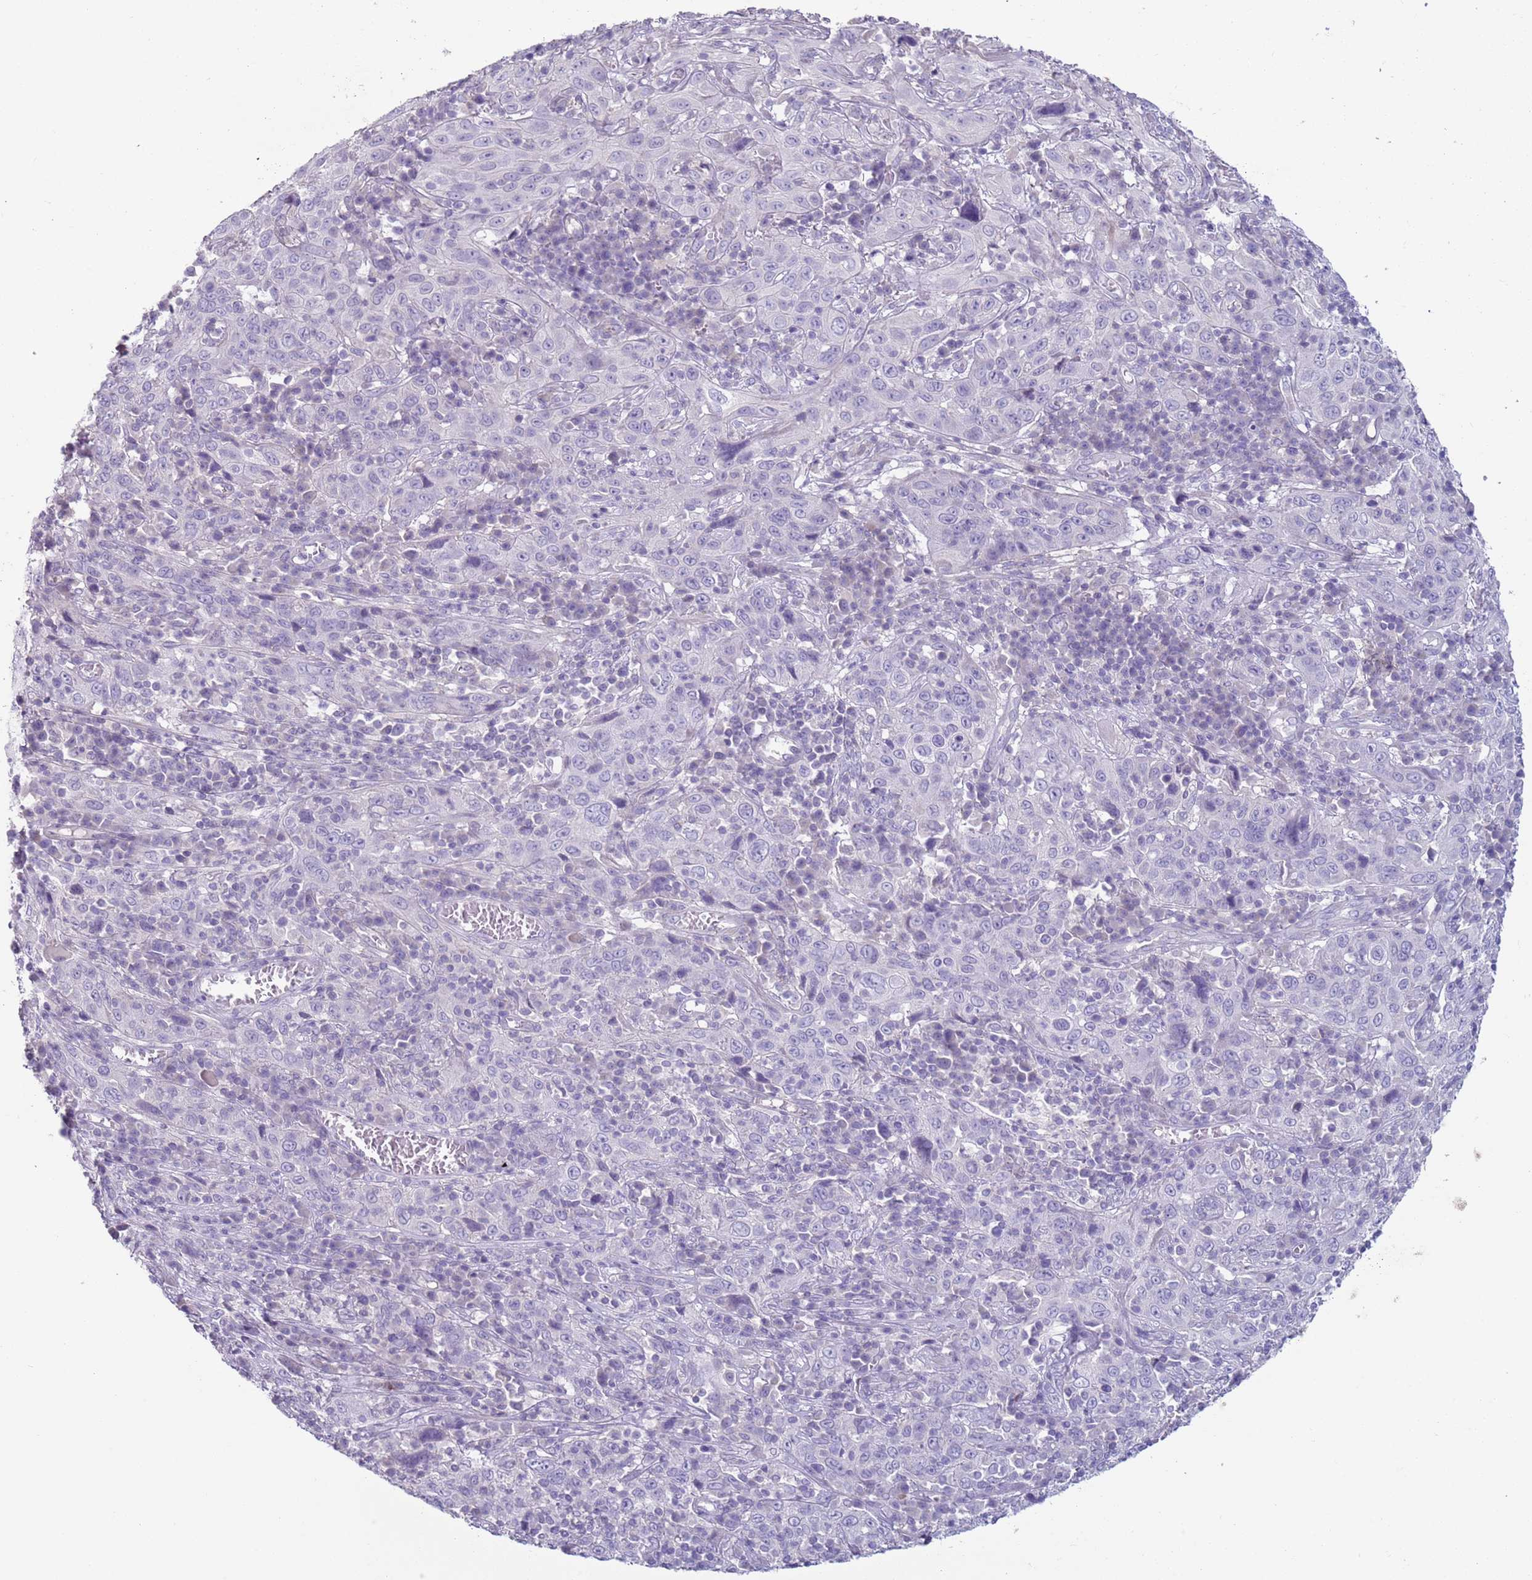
{"staining": {"intensity": "negative", "quantity": "none", "location": "none"}, "tissue": "cervical cancer", "cell_type": "Tumor cells", "image_type": "cancer", "snomed": [{"axis": "morphology", "description": "Squamous cell carcinoma, NOS"}, {"axis": "topography", "description": "Cervix"}], "caption": "This is an IHC histopathology image of cervical squamous cell carcinoma. There is no expression in tumor cells.", "gene": "NPAP1", "patient": {"sex": "female", "age": 46}}